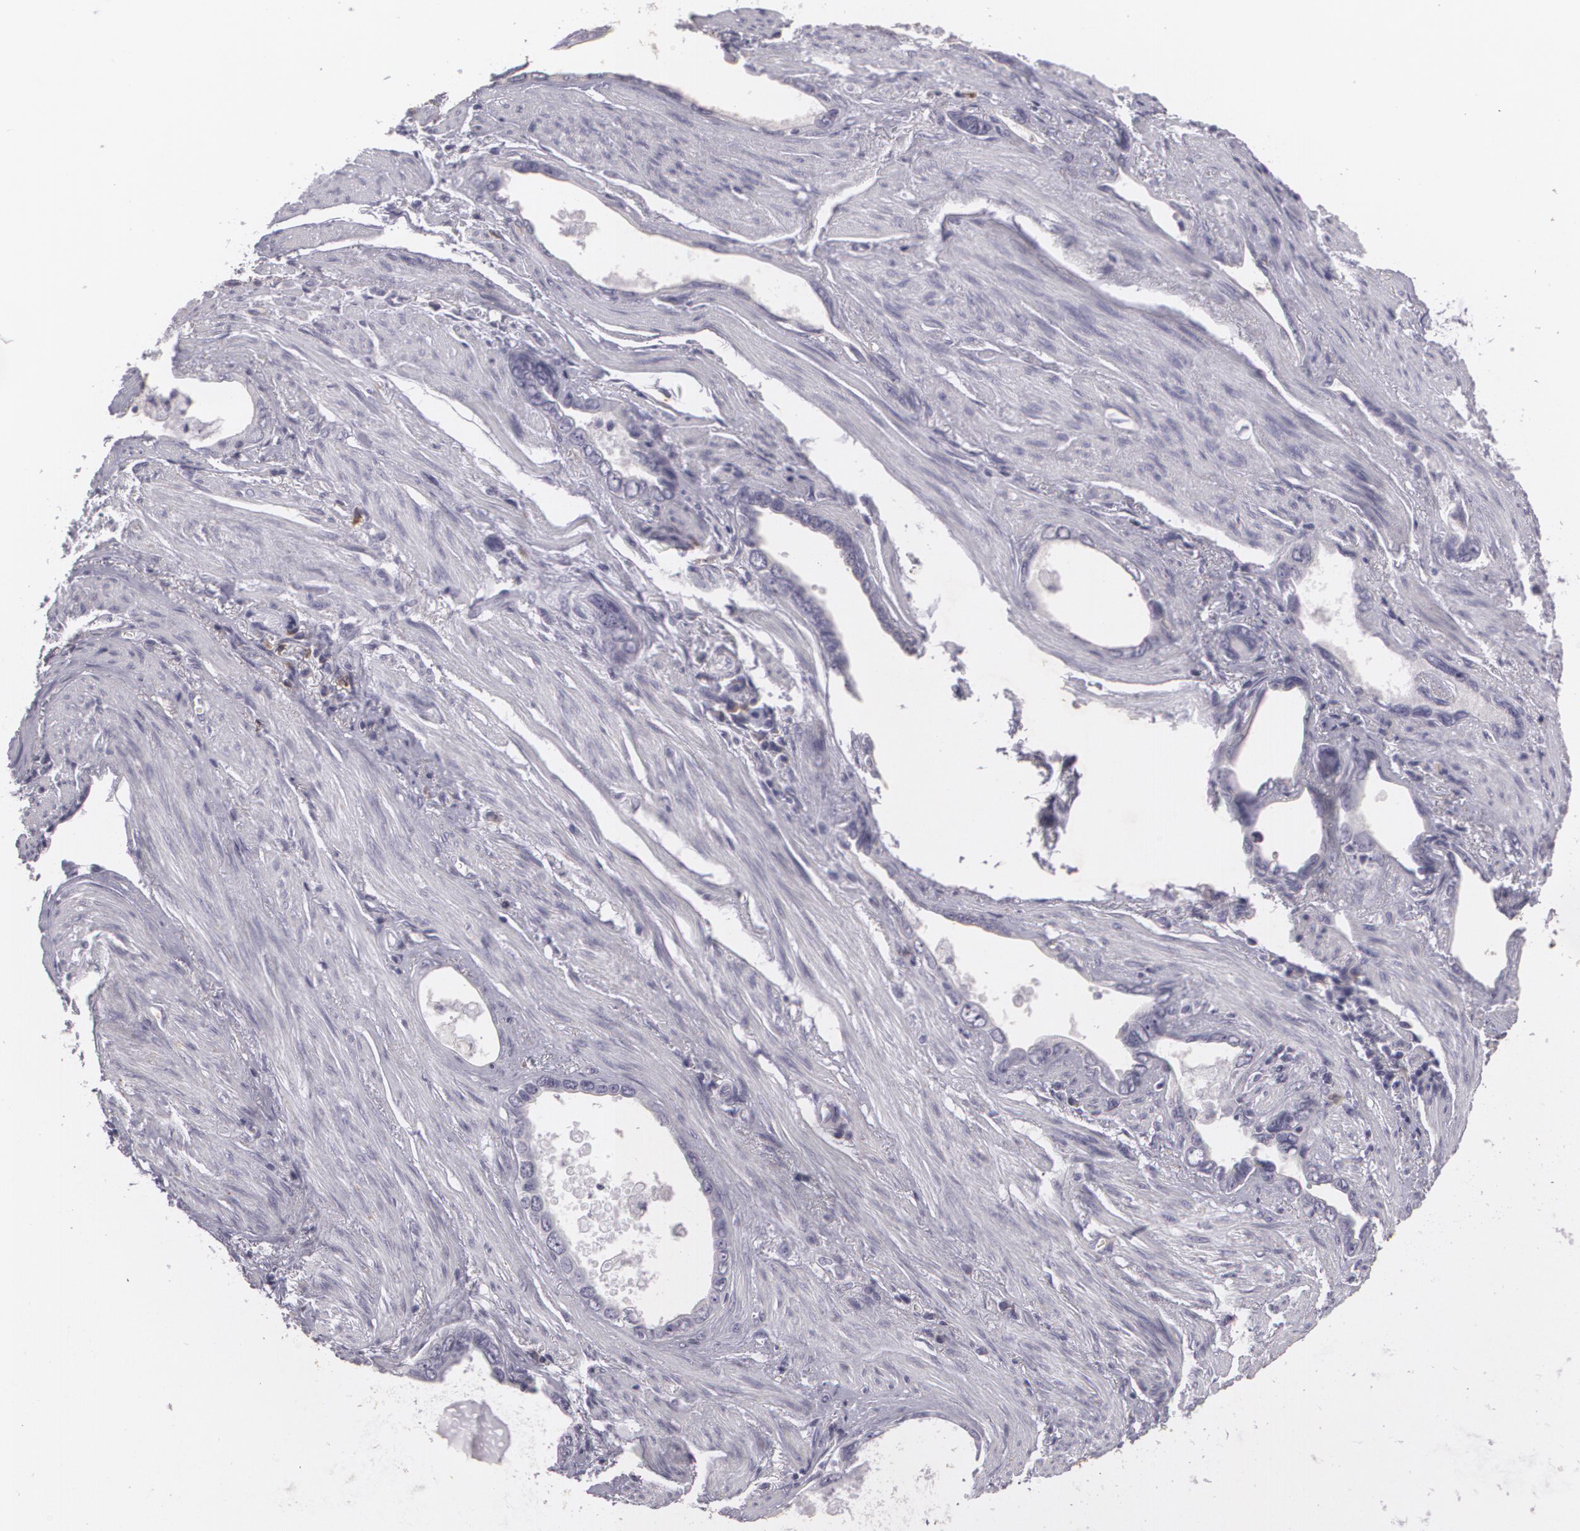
{"staining": {"intensity": "negative", "quantity": "none", "location": "none"}, "tissue": "stomach cancer", "cell_type": "Tumor cells", "image_type": "cancer", "snomed": [{"axis": "morphology", "description": "Adenocarcinoma, NOS"}, {"axis": "topography", "description": "Stomach"}], "caption": "A histopathology image of stomach cancer stained for a protein reveals no brown staining in tumor cells.", "gene": "MAP2", "patient": {"sex": "male", "age": 78}}